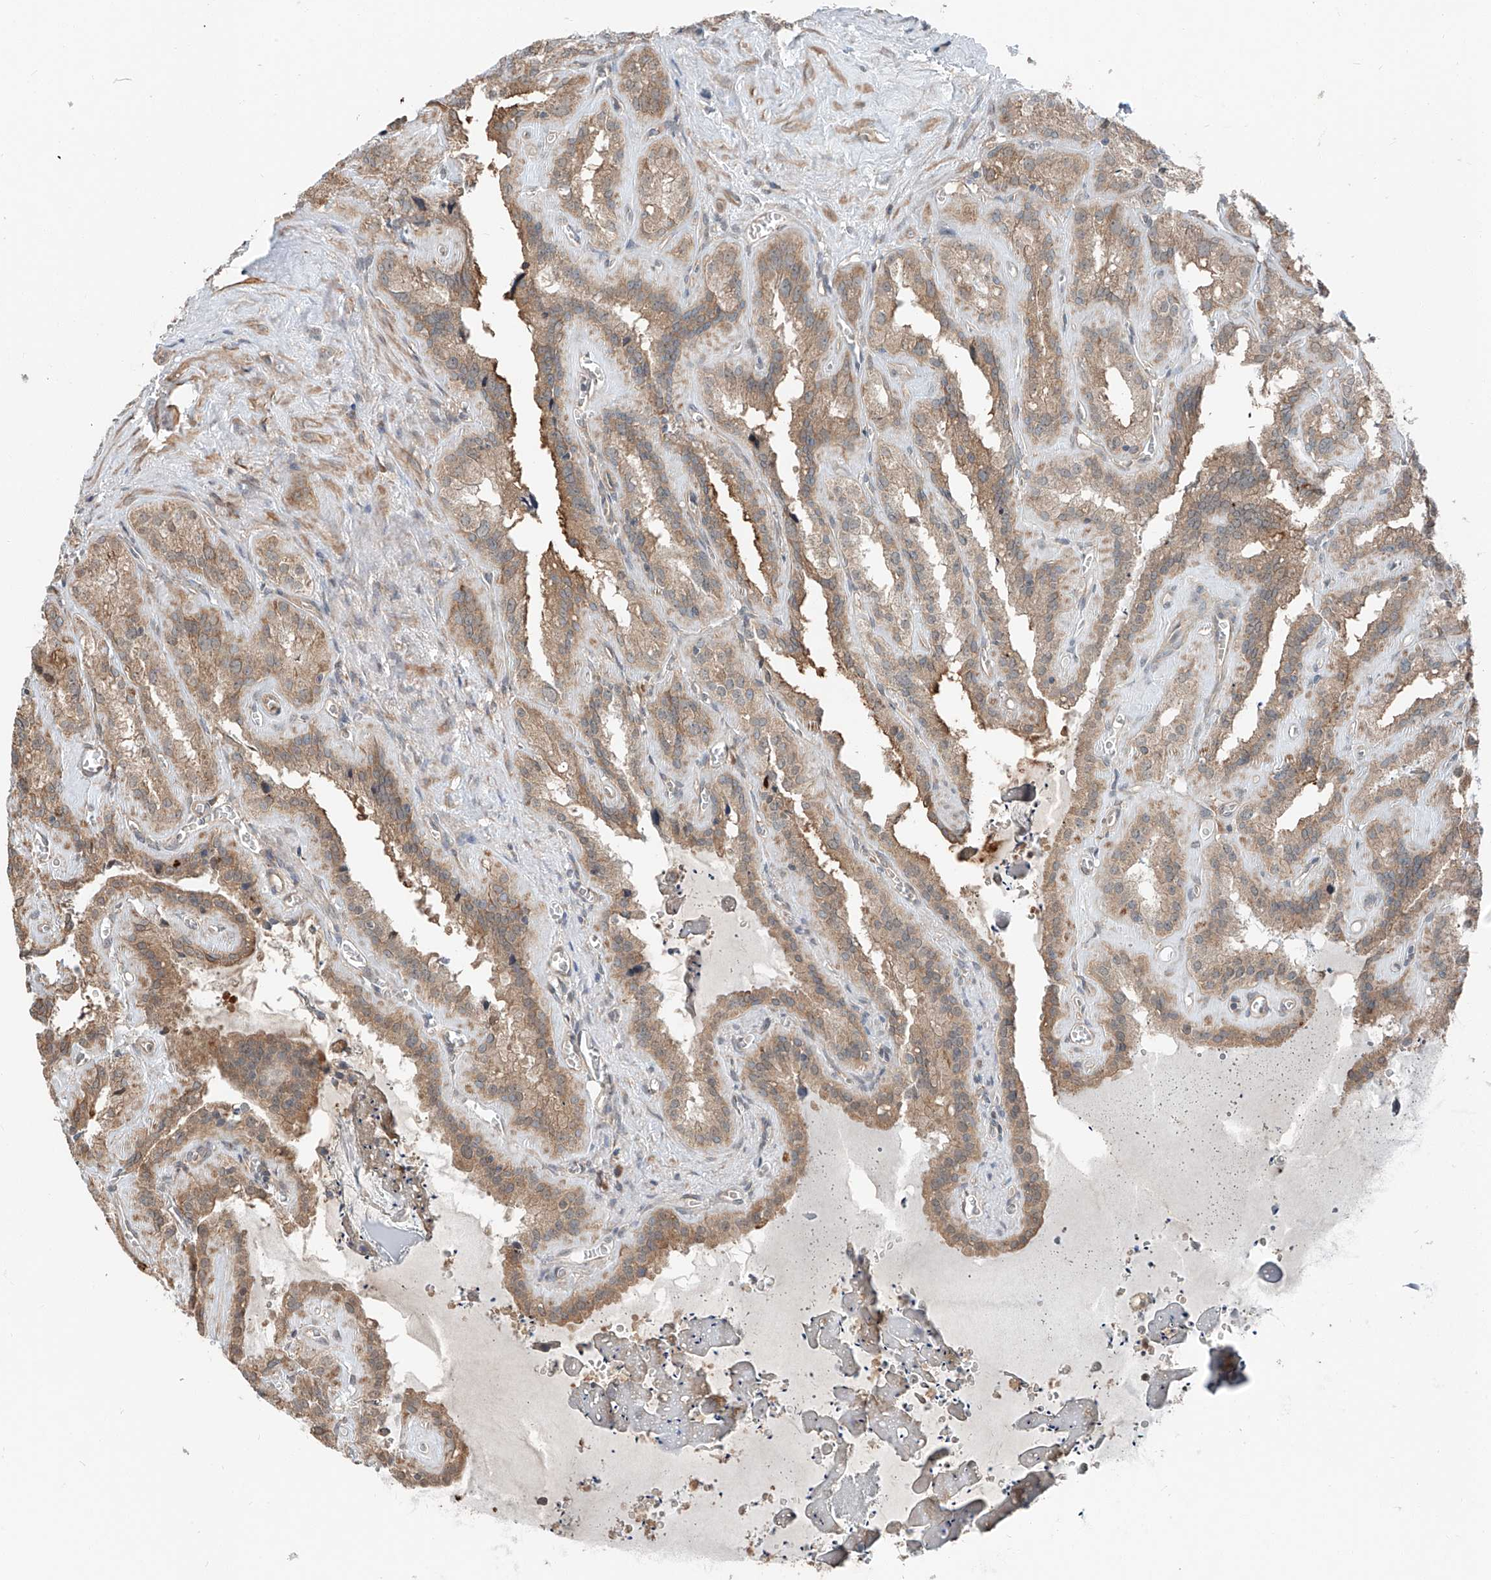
{"staining": {"intensity": "moderate", "quantity": ">75%", "location": "cytoplasmic/membranous"}, "tissue": "seminal vesicle", "cell_type": "Glandular cells", "image_type": "normal", "snomed": [{"axis": "morphology", "description": "Normal tissue, NOS"}, {"axis": "topography", "description": "Prostate"}, {"axis": "topography", "description": "Seminal veicle"}], "caption": "A medium amount of moderate cytoplasmic/membranous staining is seen in approximately >75% of glandular cells in unremarkable seminal vesicle. The protein of interest is shown in brown color, while the nuclei are stained blue.", "gene": "CEP162", "patient": {"sex": "male", "age": 59}}